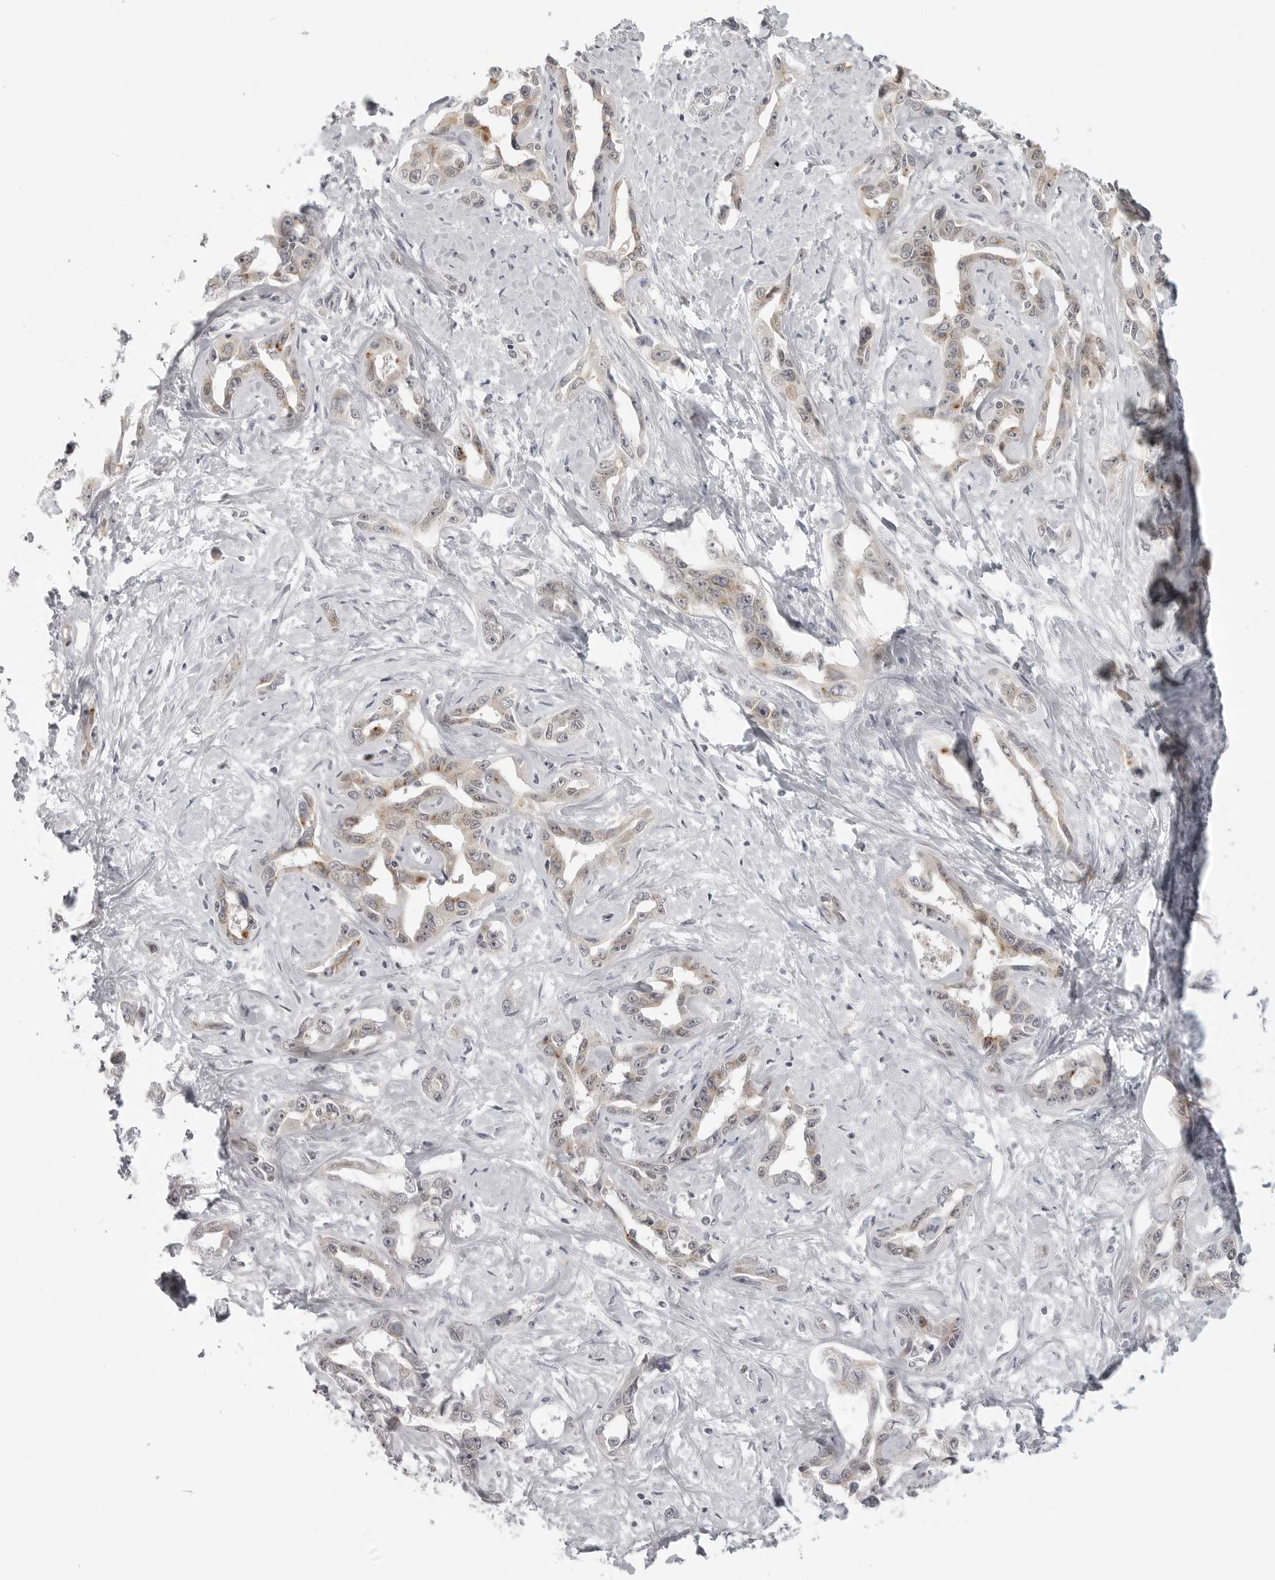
{"staining": {"intensity": "moderate", "quantity": ">75%", "location": "cytoplasmic/membranous"}, "tissue": "liver cancer", "cell_type": "Tumor cells", "image_type": "cancer", "snomed": [{"axis": "morphology", "description": "Cholangiocarcinoma"}, {"axis": "topography", "description": "Liver"}], "caption": "Liver cancer (cholangiocarcinoma) tissue shows moderate cytoplasmic/membranous staining in approximately >75% of tumor cells, visualized by immunohistochemistry.", "gene": "TUT4", "patient": {"sex": "male", "age": 59}}